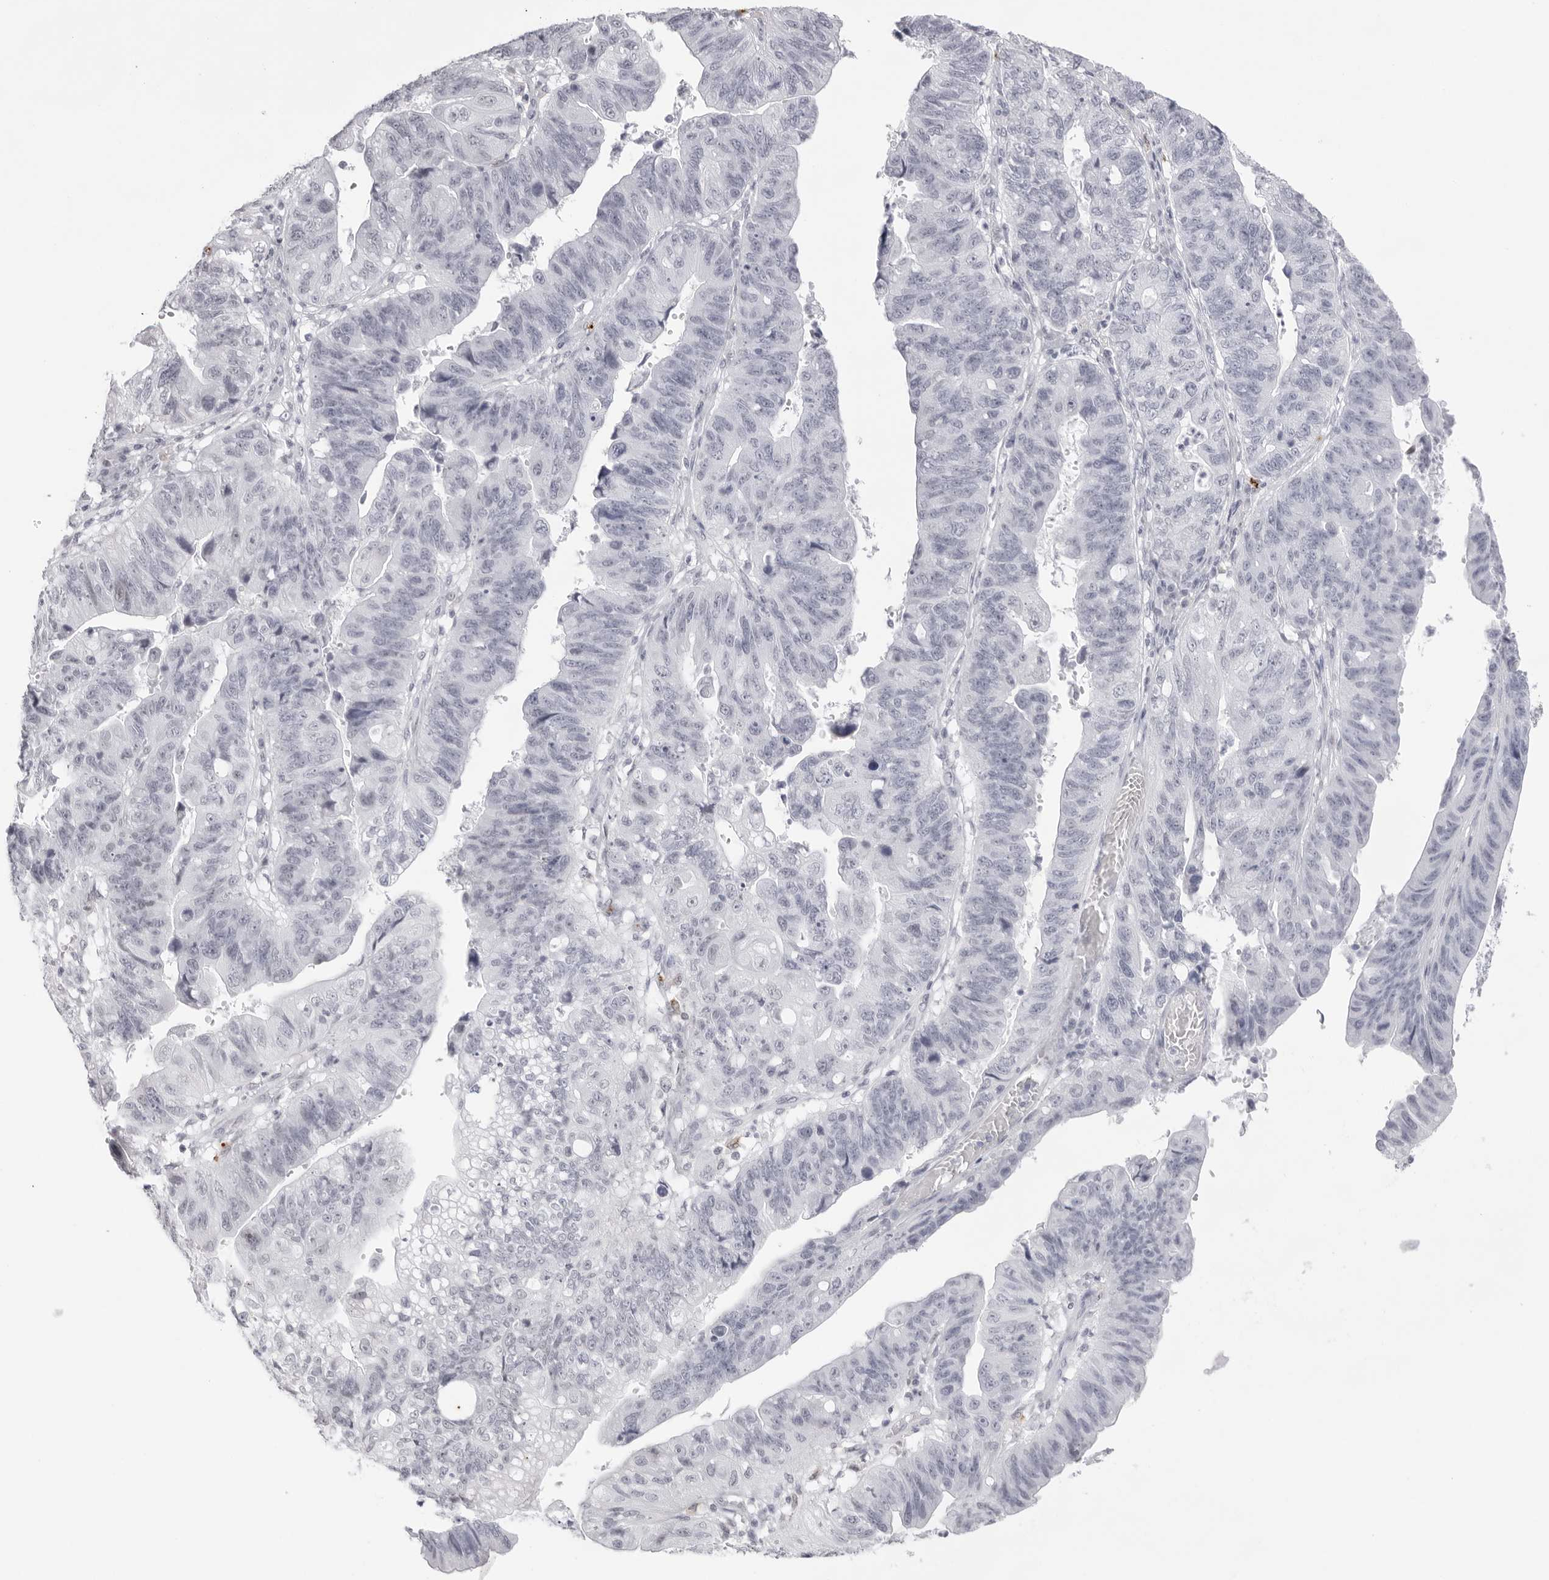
{"staining": {"intensity": "negative", "quantity": "none", "location": "none"}, "tissue": "stomach cancer", "cell_type": "Tumor cells", "image_type": "cancer", "snomed": [{"axis": "morphology", "description": "Adenocarcinoma, NOS"}, {"axis": "topography", "description": "Stomach"}], "caption": "IHC photomicrograph of human stomach adenocarcinoma stained for a protein (brown), which exhibits no positivity in tumor cells.", "gene": "KLK12", "patient": {"sex": "male", "age": 59}}